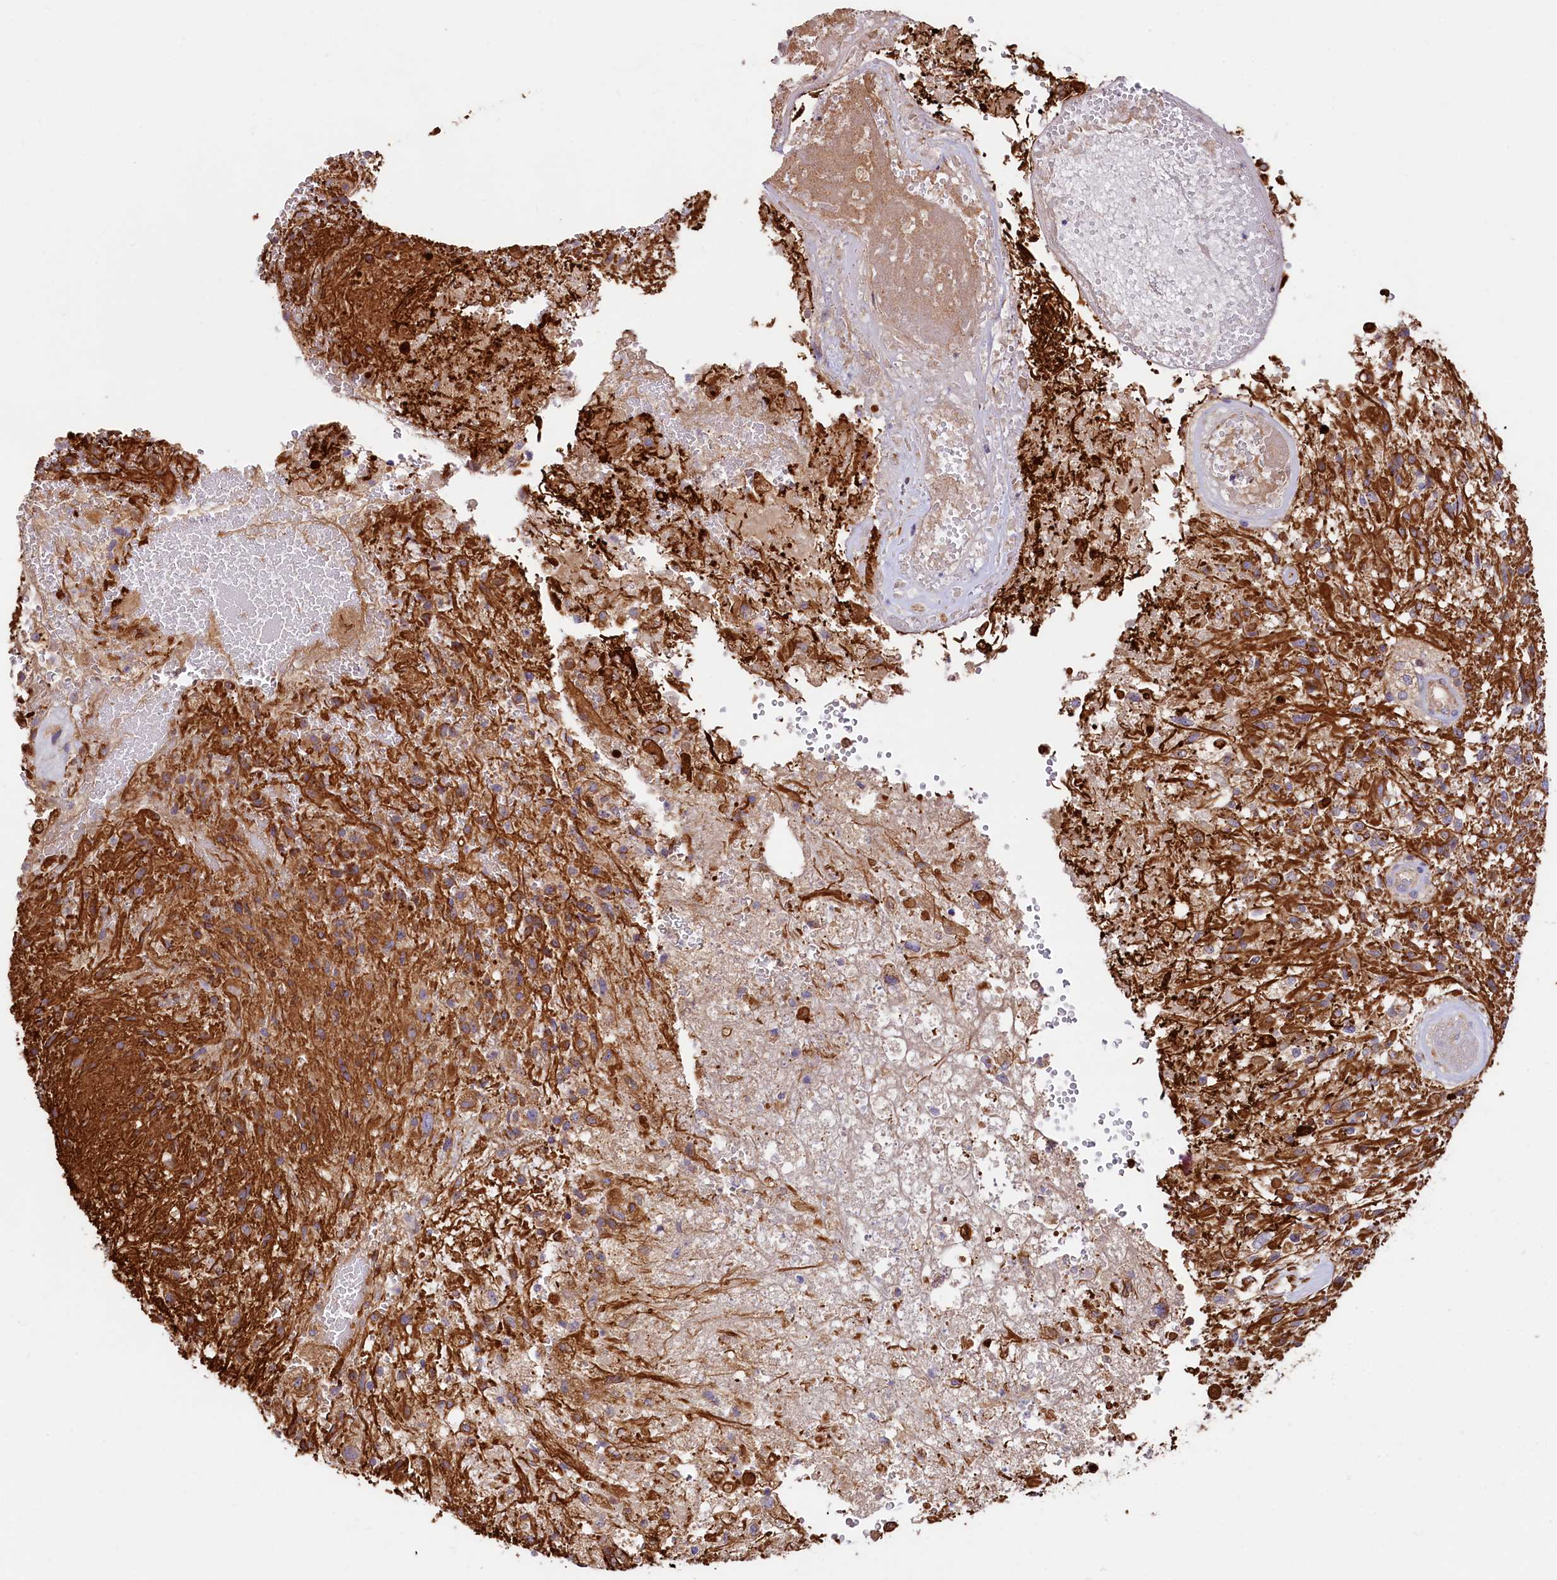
{"staining": {"intensity": "strong", "quantity": ">75%", "location": "cytoplasmic/membranous"}, "tissue": "glioma", "cell_type": "Tumor cells", "image_type": "cancer", "snomed": [{"axis": "morphology", "description": "Glioma, malignant, High grade"}, {"axis": "topography", "description": "Brain"}], "caption": "A photomicrograph of human malignant glioma (high-grade) stained for a protein exhibits strong cytoplasmic/membranous brown staining in tumor cells.", "gene": "CIAO3", "patient": {"sex": "male", "age": 56}}